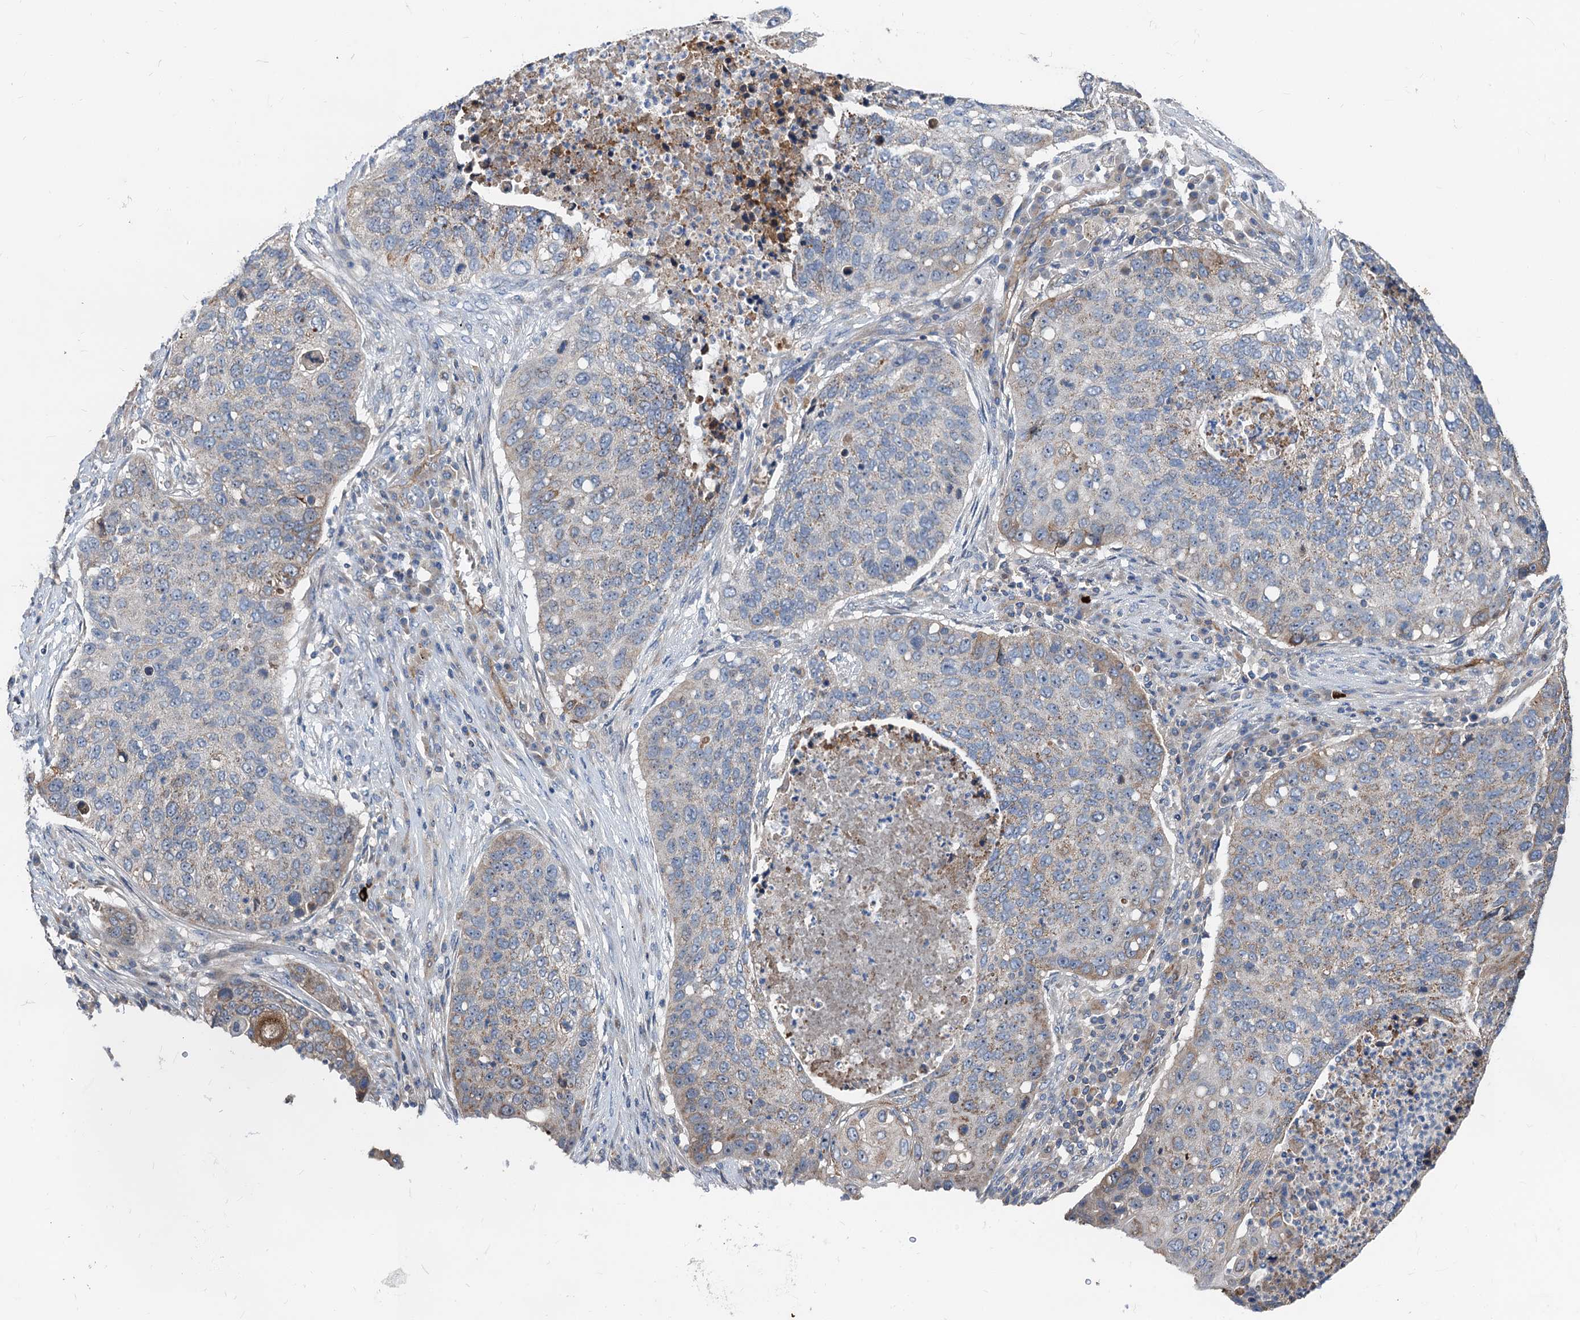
{"staining": {"intensity": "weak", "quantity": "<25%", "location": "cytoplasmic/membranous"}, "tissue": "lung cancer", "cell_type": "Tumor cells", "image_type": "cancer", "snomed": [{"axis": "morphology", "description": "Squamous cell carcinoma, NOS"}, {"axis": "topography", "description": "Lung"}], "caption": "Photomicrograph shows no significant protein staining in tumor cells of lung cancer (squamous cell carcinoma).", "gene": "ANKRD26", "patient": {"sex": "female", "age": 63}}